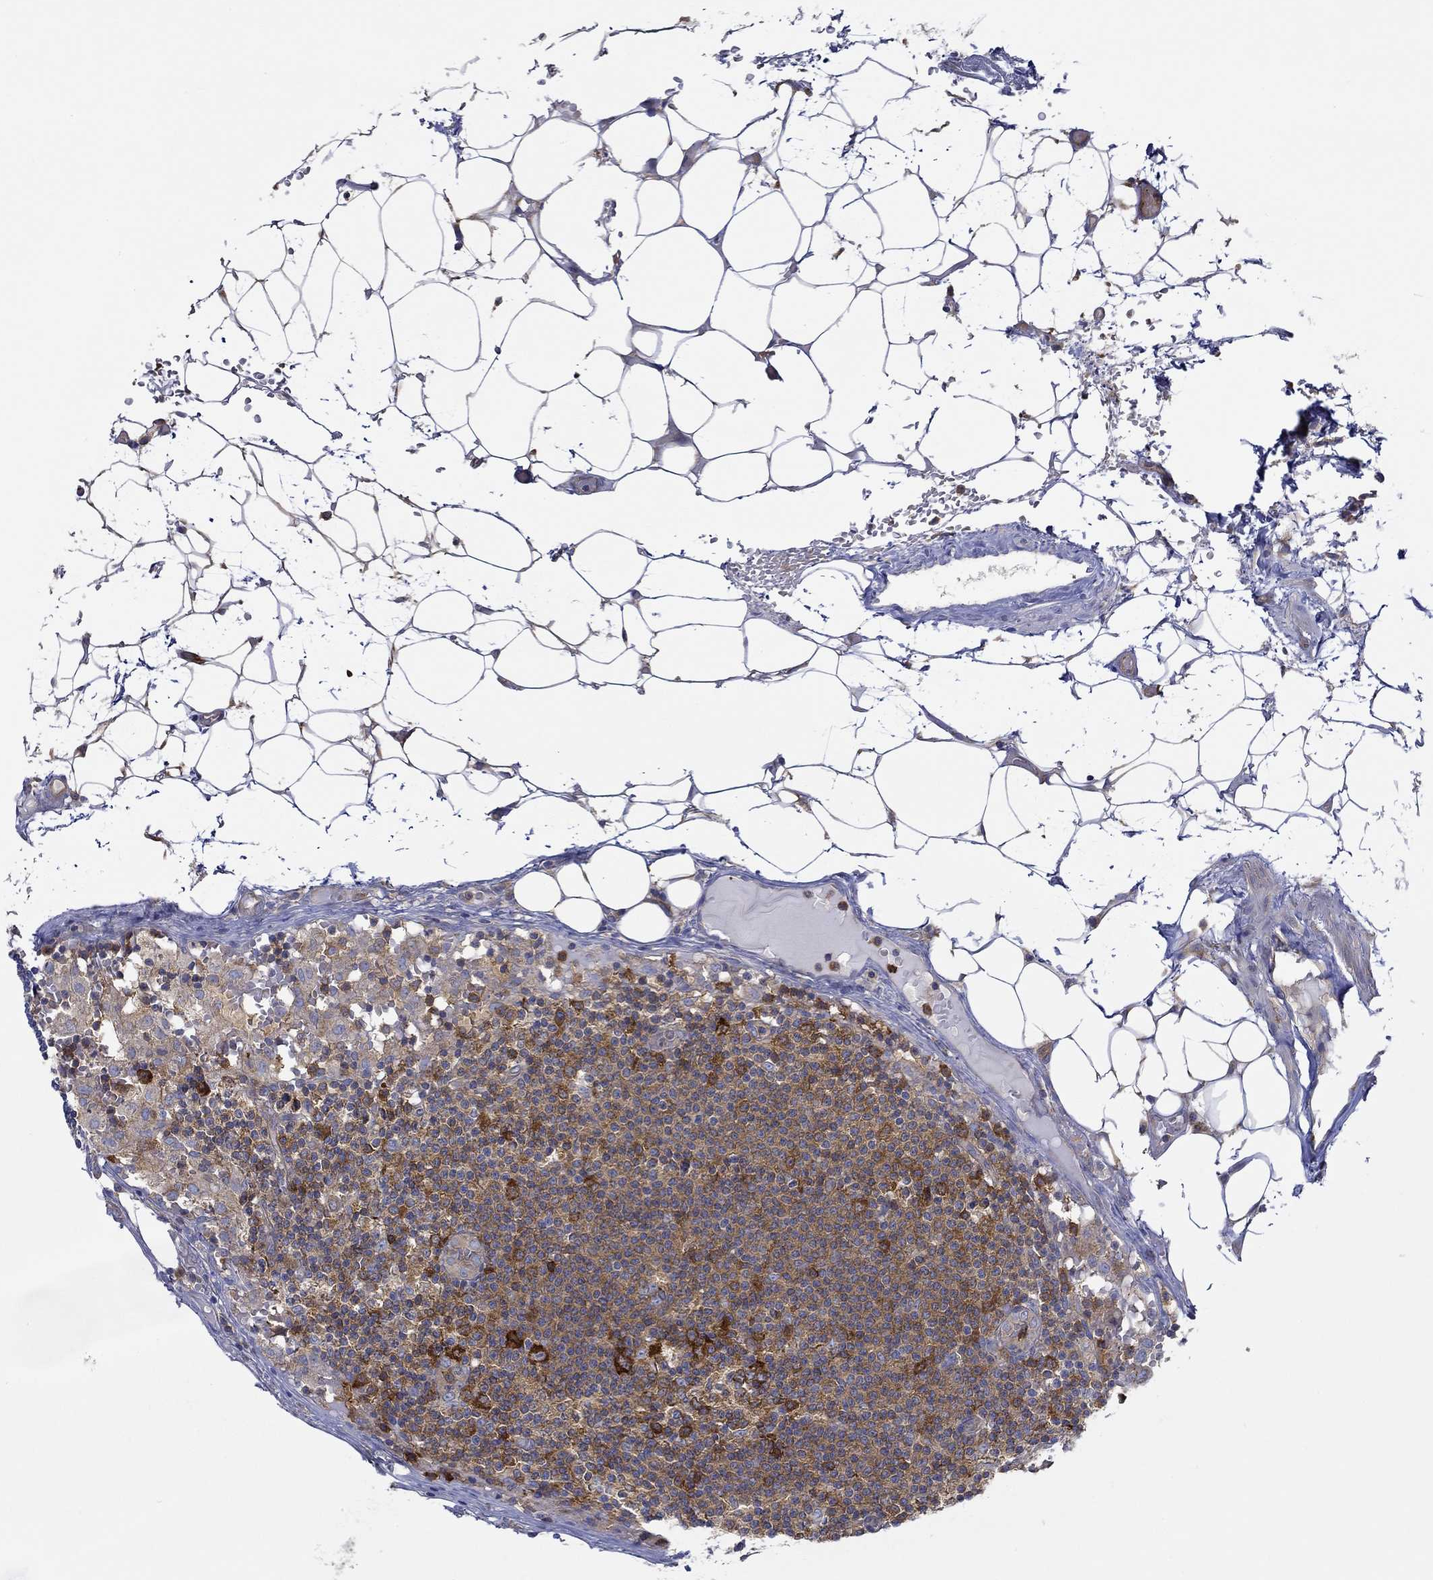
{"staining": {"intensity": "strong", "quantity": "<25%", "location": "cytoplasmic/membranous"}, "tissue": "lymph node", "cell_type": "Non-germinal center cells", "image_type": "normal", "snomed": [{"axis": "morphology", "description": "Normal tissue, NOS"}, {"axis": "topography", "description": "Lymph node"}], "caption": "Immunohistochemistry (IHC) of normal lymph node shows medium levels of strong cytoplasmic/membranous expression in about <25% of non-germinal center cells. (DAB (3,3'-diaminobenzidine) IHC, brown staining for protein, blue staining for nuclei).", "gene": "SLC27A3", "patient": {"sex": "male", "age": 62}}